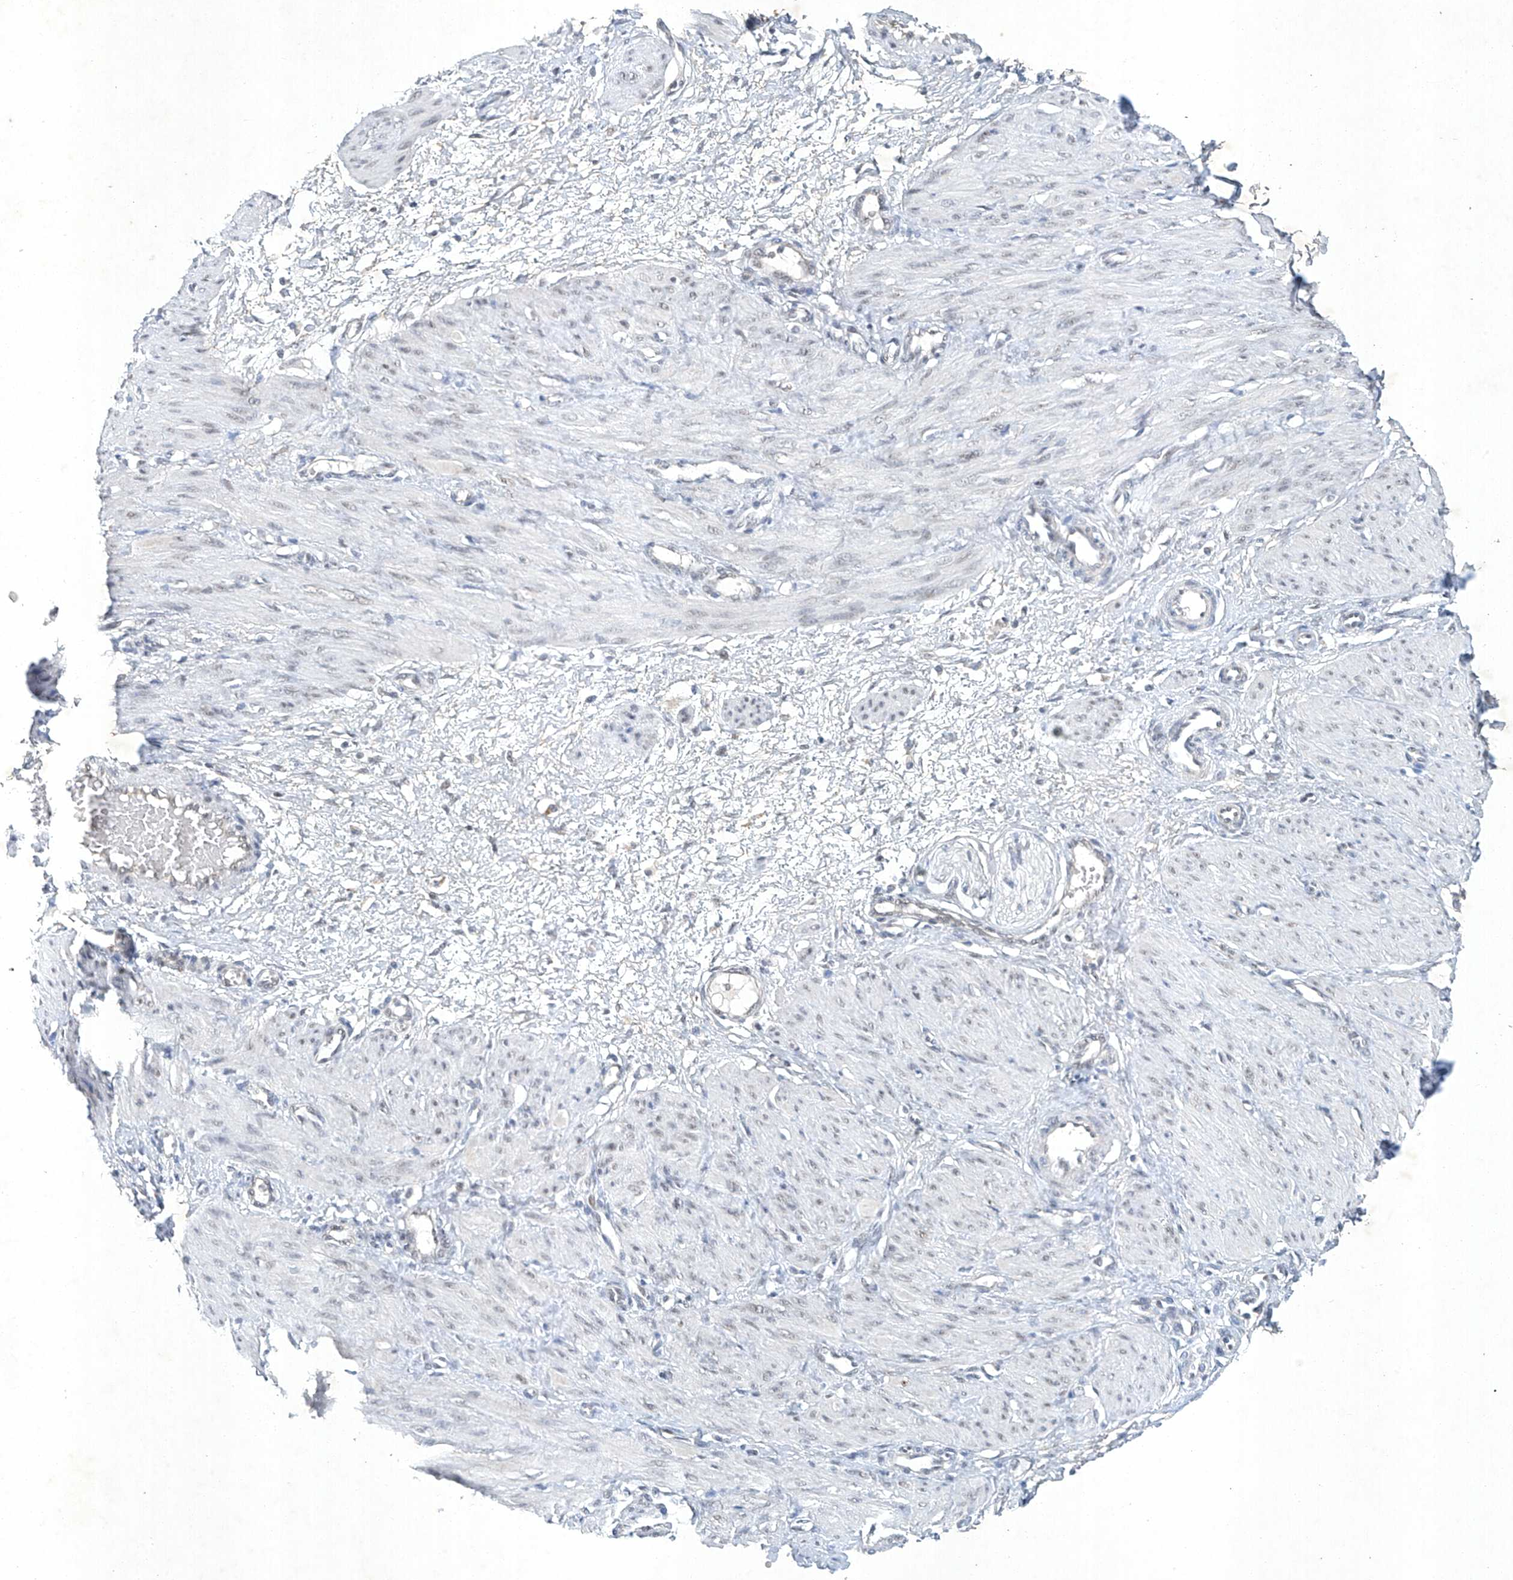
{"staining": {"intensity": "weak", "quantity": "<25%", "location": "nuclear"}, "tissue": "smooth muscle", "cell_type": "Smooth muscle cells", "image_type": "normal", "snomed": [{"axis": "morphology", "description": "Normal tissue, NOS"}, {"axis": "topography", "description": "Endometrium"}], "caption": "Immunohistochemical staining of benign smooth muscle reveals no significant expression in smooth muscle cells.", "gene": "TAF8", "patient": {"sex": "female", "age": 33}}